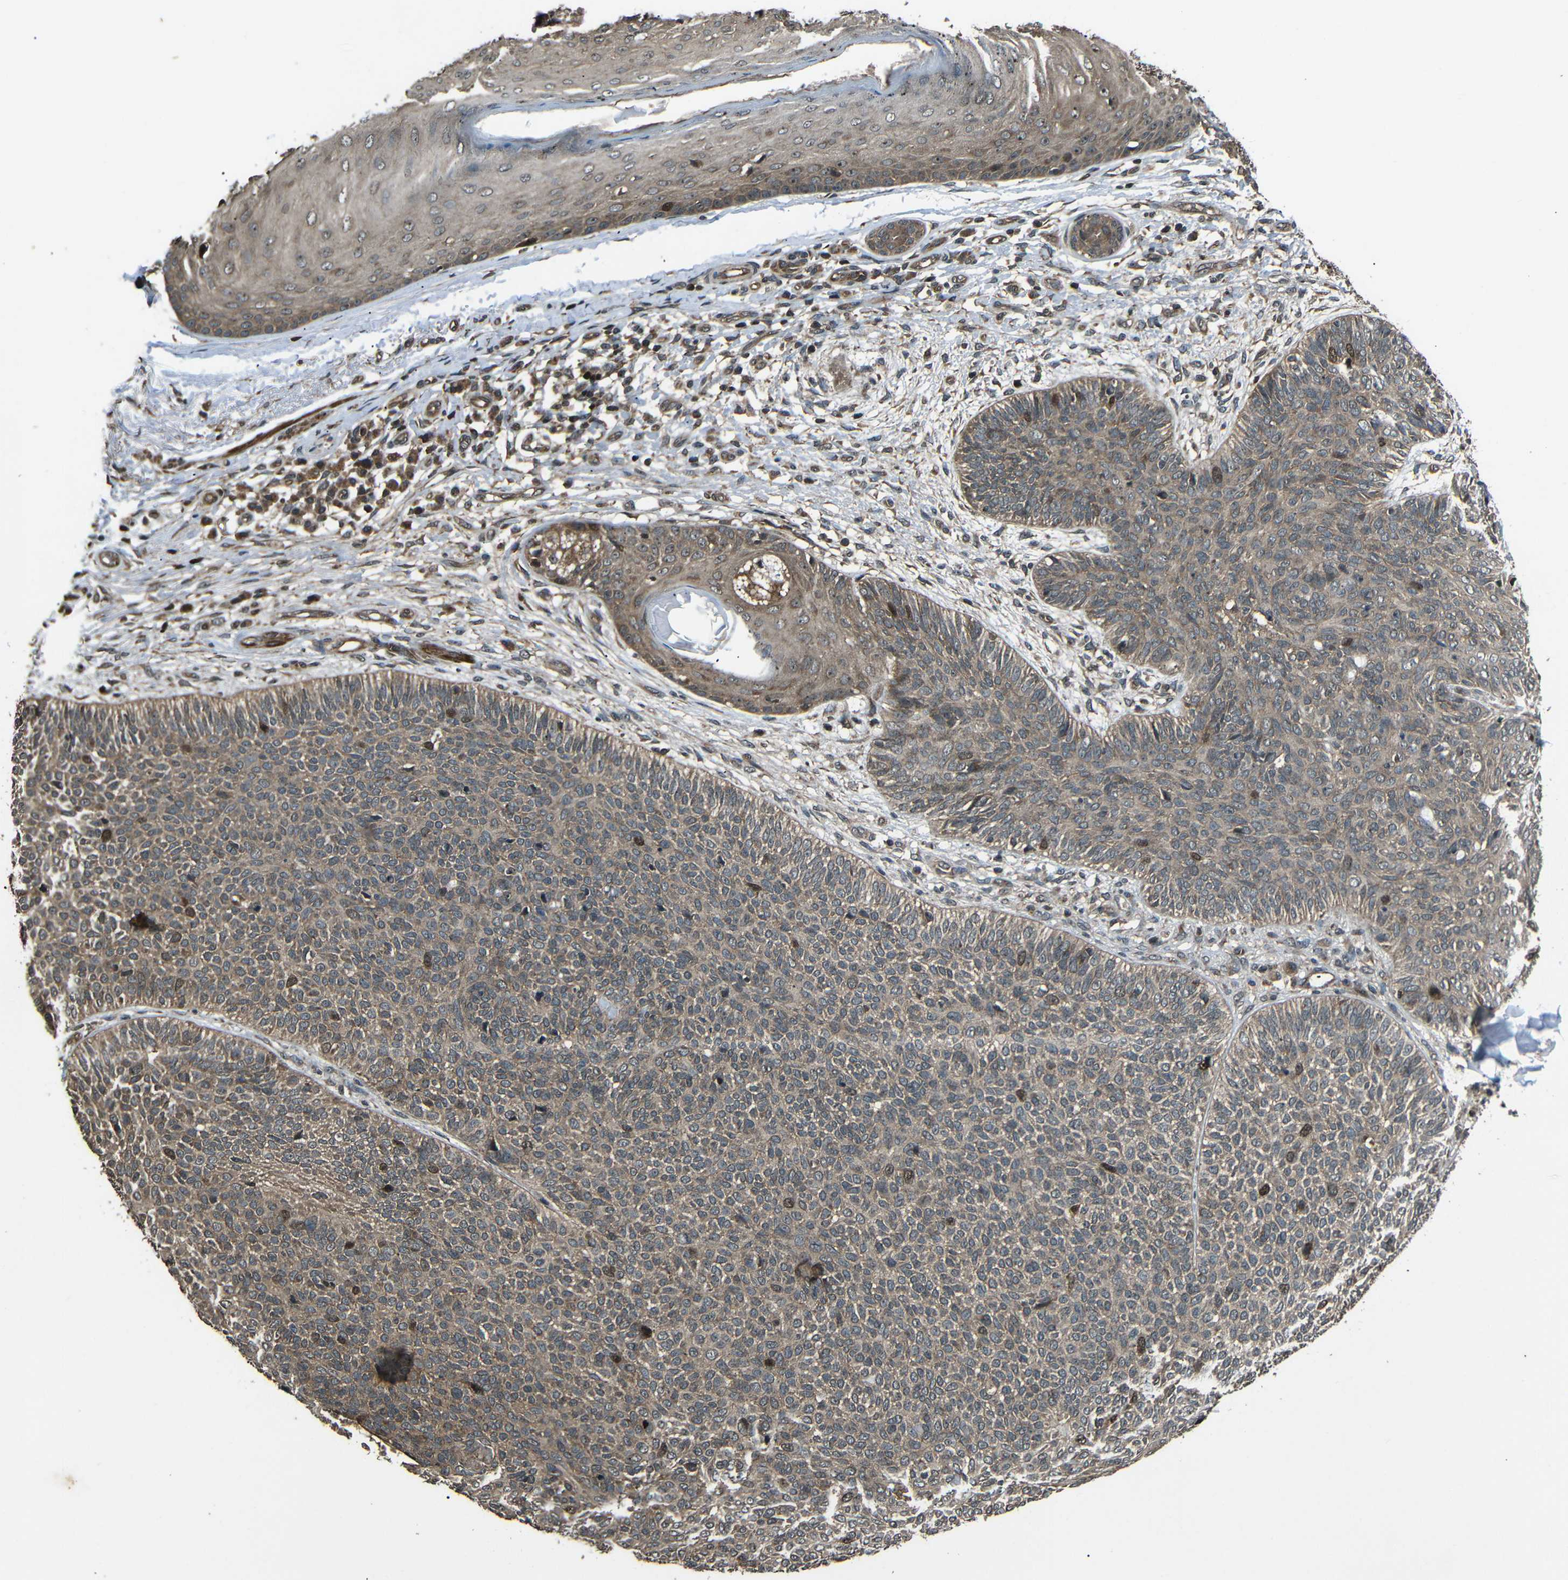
{"staining": {"intensity": "moderate", "quantity": ">75%", "location": "cytoplasmic/membranous,nuclear"}, "tissue": "skin cancer", "cell_type": "Tumor cells", "image_type": "cancer", "snomed": [{"axis": "morphology", "description": "Normal tissue, NOS"}, {"axis": "morphology", "description": "Basal cell carcinoma"}, {"axis": "topography", "description": "Skin"}], "caption": "Human skin basal cell carcinoma stained for a protein (brown) exhibits moderate cytoplasmic/membranous and nuclear positive positivity in about >75% of tumor cells.", "gene": "PLK2", "patient": {"sex": "male", "age": 52}}